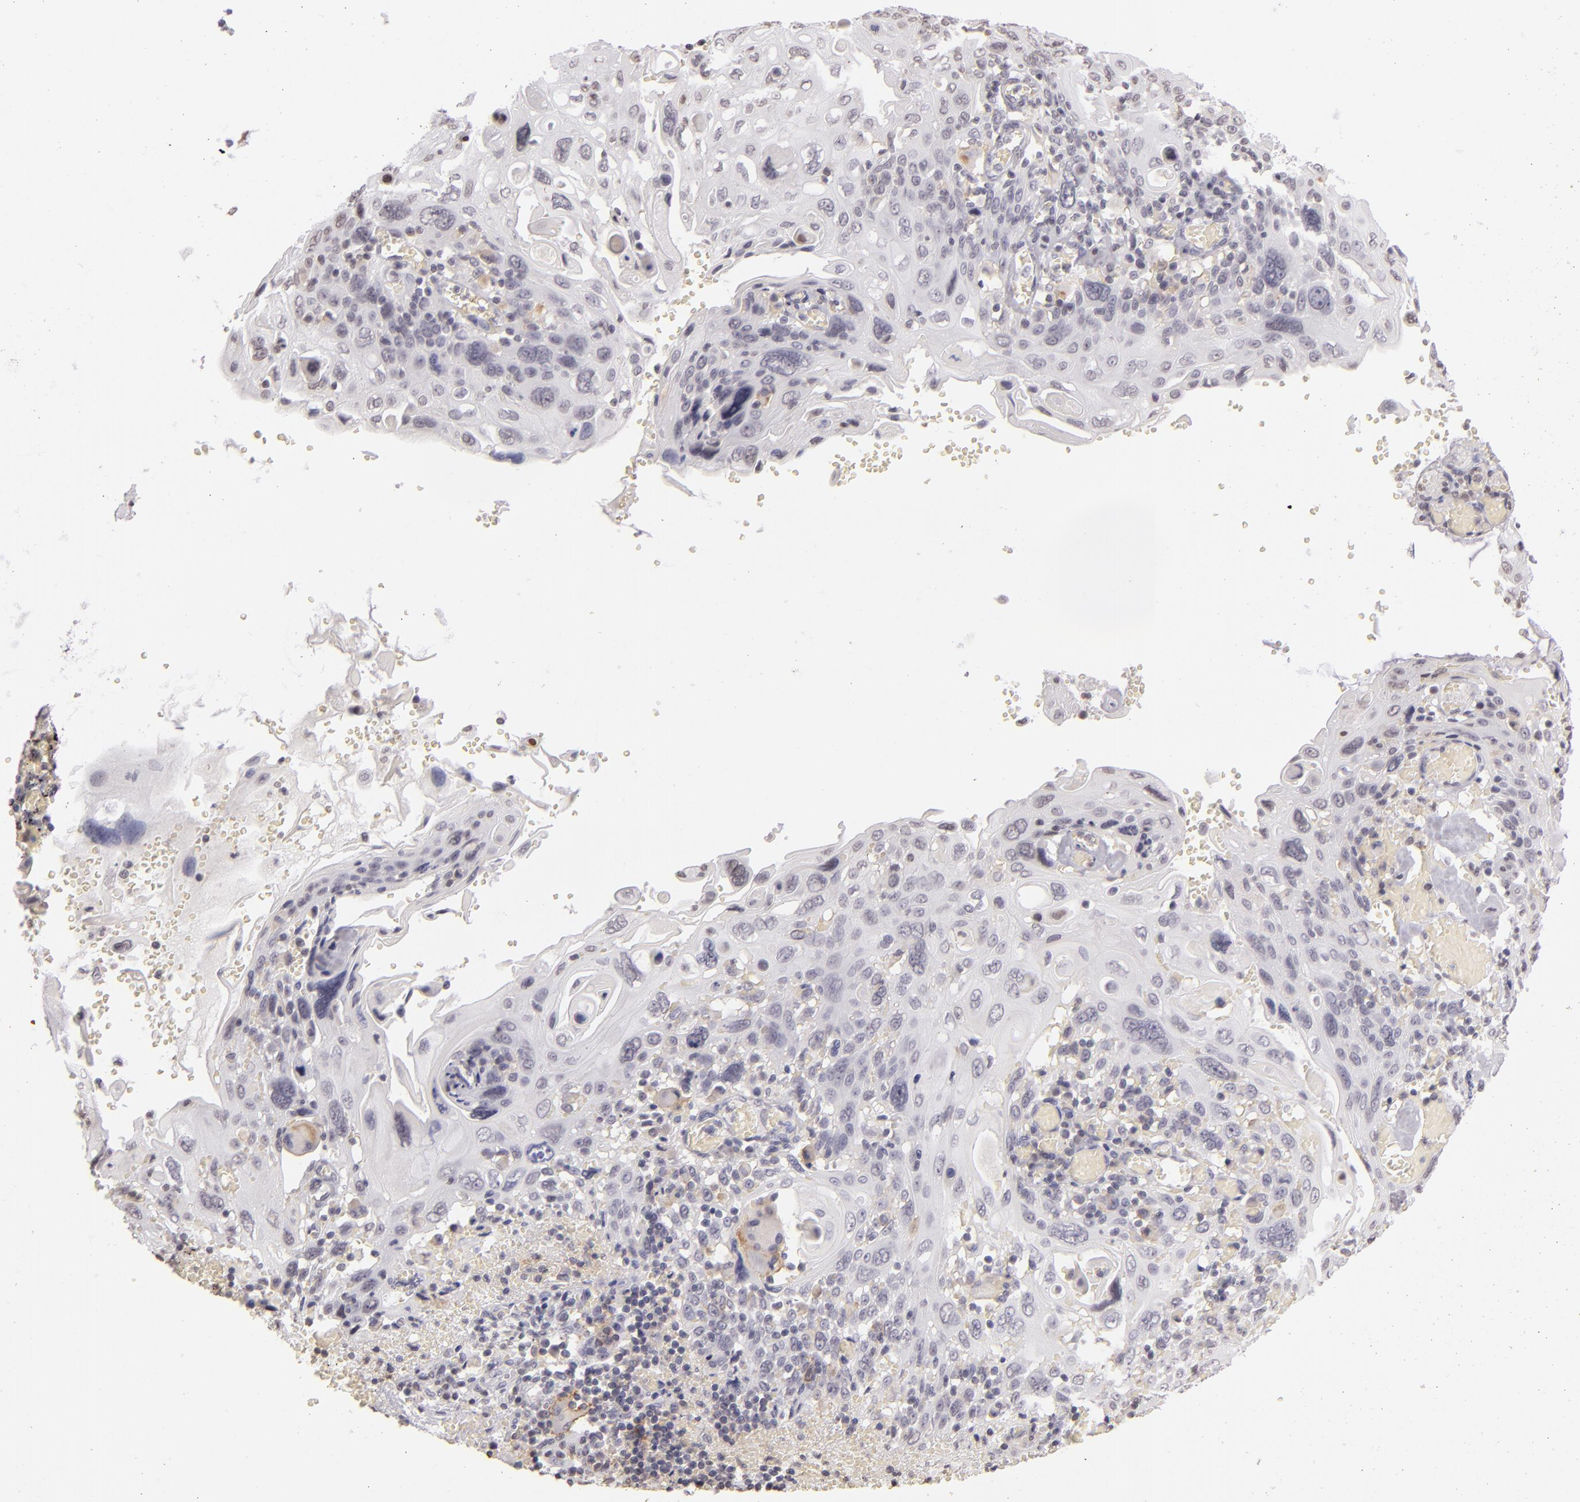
{"staining": {"intensity": "negative", "quantity": "none", "location": "none"}, "tissue": "cervical cancer", "cell_type": "Tumor cells", "image_type": "cancer", "snomed": [{"axis": "morphology", "description": "Squamous cell carcinoma, NOS"}, {"axis": "topography", "description": "Cervix"}], "caption": "Immunohistochemical staining of human squamous cell carcinoma (cervical) shows no significant positivity in tumor cells. (DAB (3,3'-diaminobenzidine) IHC with hematoxylin counter stain).", "gene": "CD40", "patient": {"sex": "female", "age": 54}}